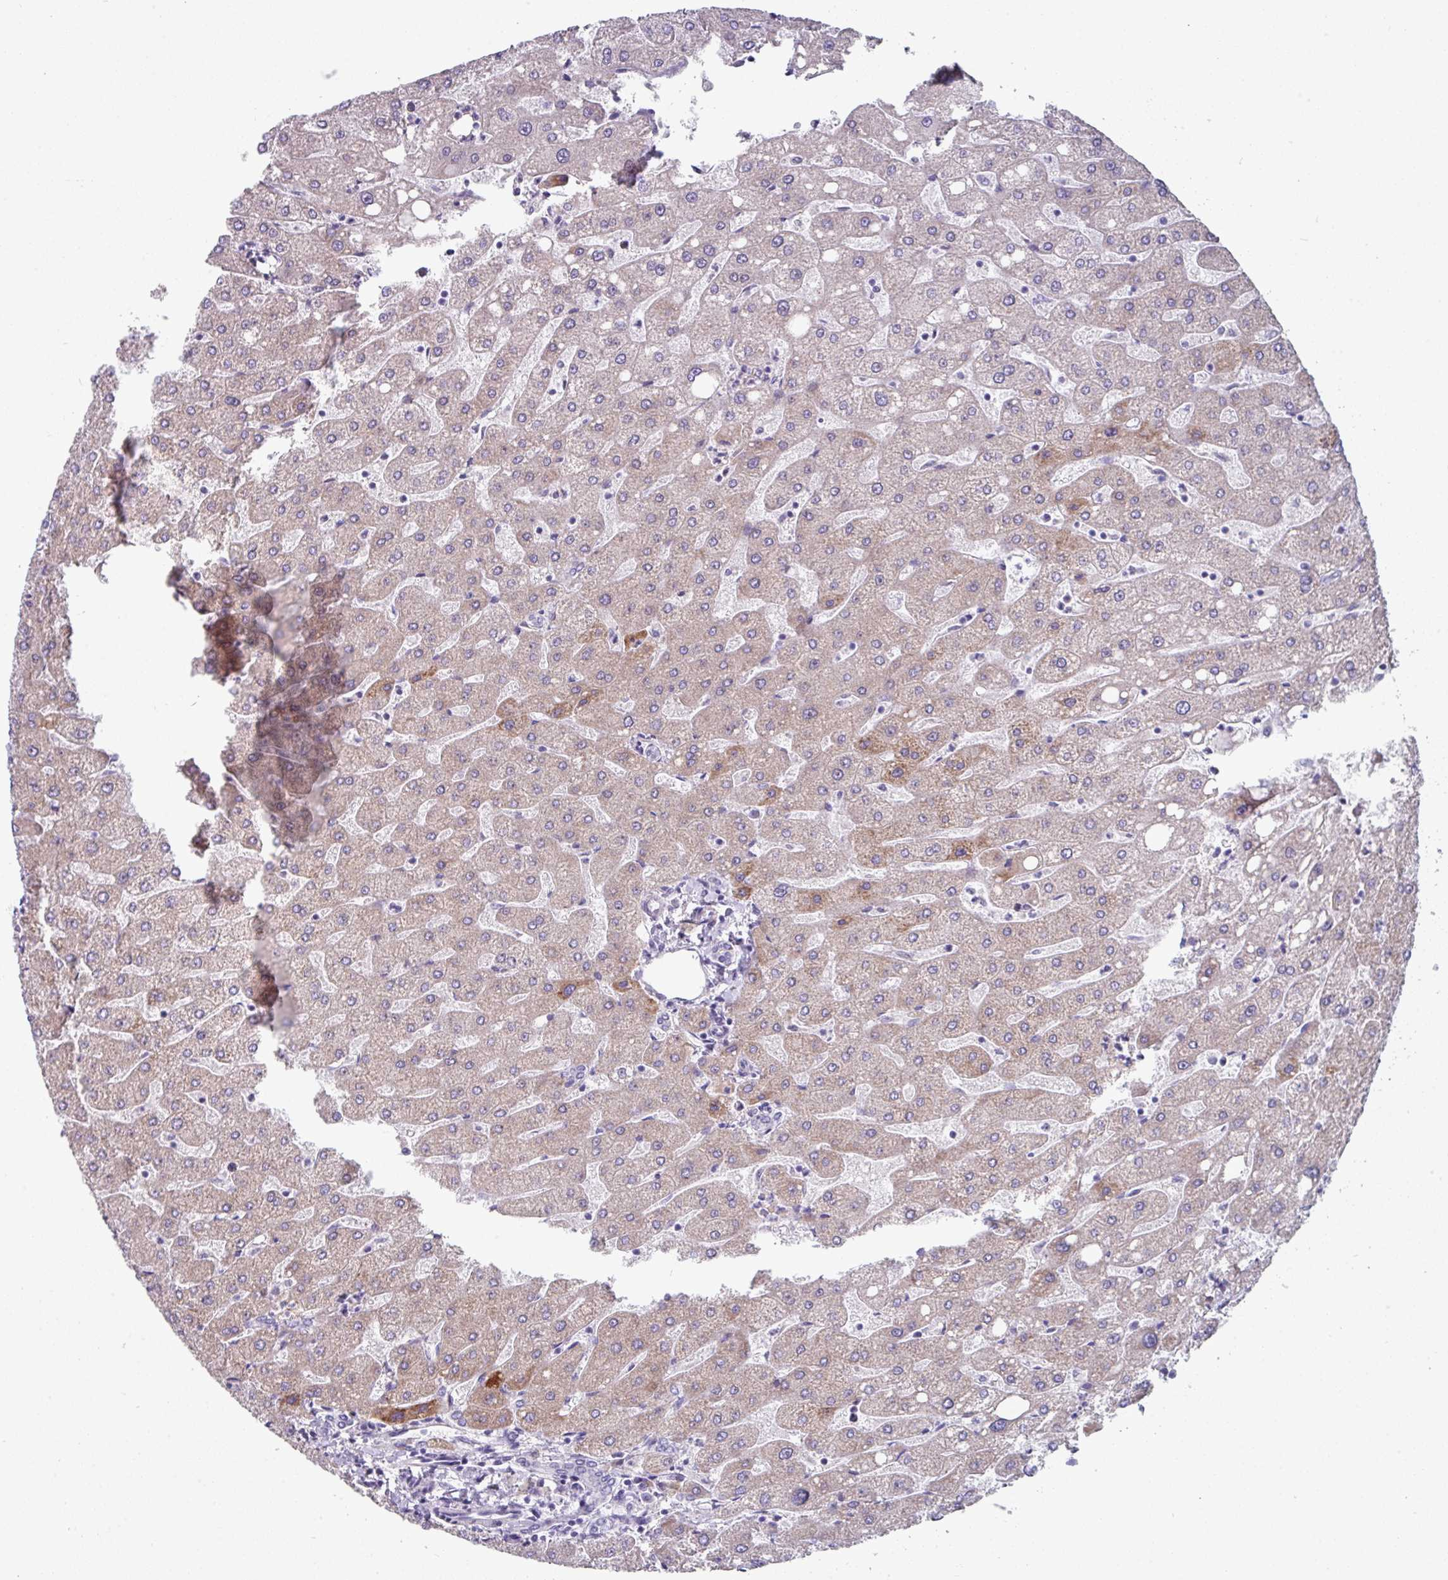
{"staining": {"intensity": "negative", "quantity": "none", "location": "none"}, "tissue": "liver", "cell_type": "Cholangiocytes", "image_type": "normal", "snomed": [{"axis": "morphology", "description": "Normal tissue, NOS"}, {"axis": "topography", "description": "Liver"}], "caption": "Photomicrograph shows no significant protein expression in cholangiocytes of benign liver. Nuclei are stained in blue.", "gene": "BMS1", "patient": {"sex": "male", "age": 67}}